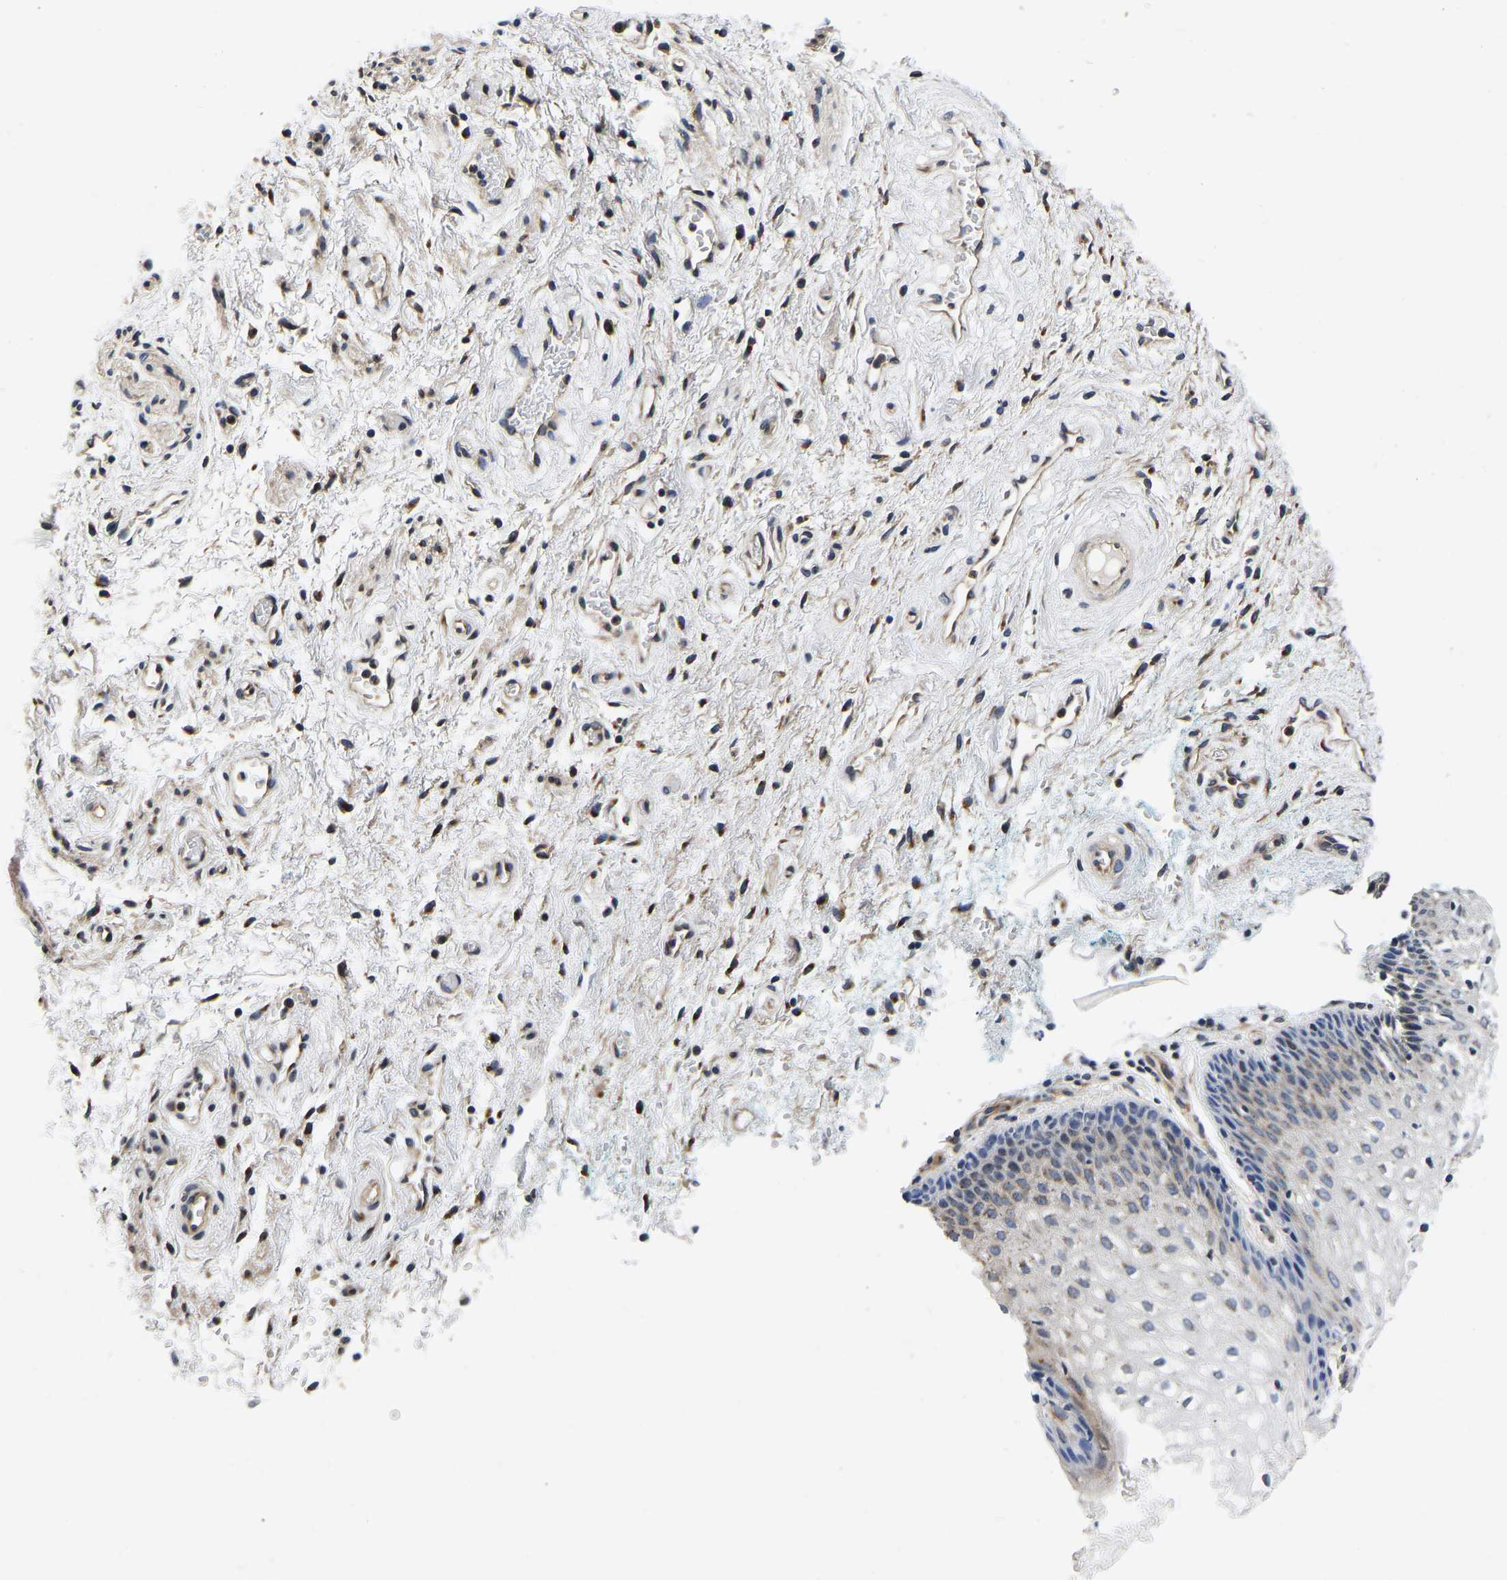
{"staining": {"intensity": "moderate", "quantity": "25%-75%", "location": "cytoplasmic/membranous"}, "tissue": "vagina", "cell_type": "Squamous epithelial cells", "image_type": "normal", "snomed": [{"axis": "morphology", "description": "Normal tissue, NOS"}, {"axis": "topography", "description": "Vagina"}], "caption": "Unremarkable vagina was stained to show a protein in brown. There is medium levels of moderate cytoplasmic/membranous expression in about 25%-75% of squamous epithelial cells.", "gene": "RABAC1", "patient": {"sex": "female", "age": 34}}